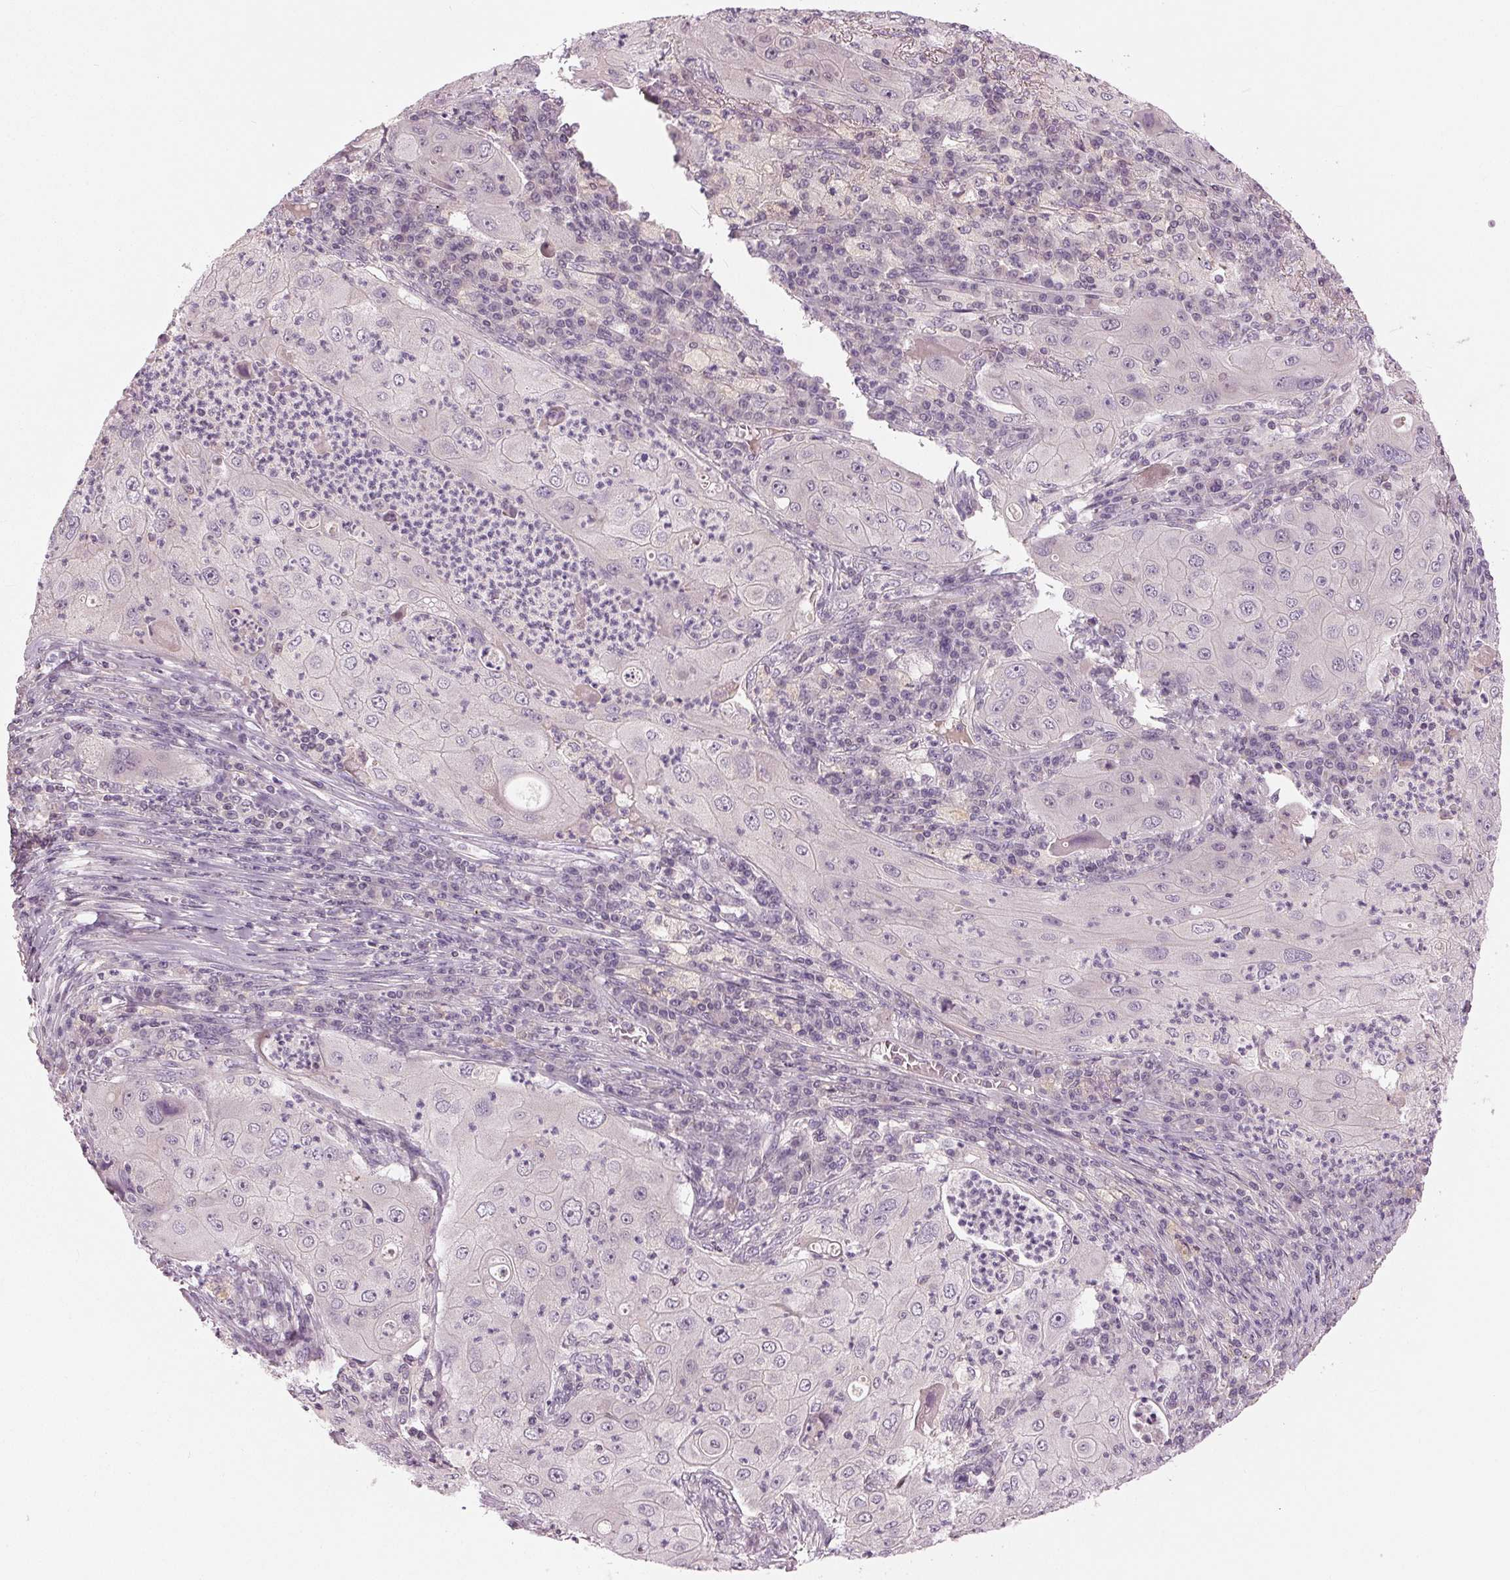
{"staining": {"intensity": "negative", "quantity": "none", "location": "none"}, "tissue": "lung cancer", "cell_type": "Tumor cells", "image_type": "cancer", "snomed": [{"axis": "morphology", "description": "Squamous cell carcinoma, NOS"}, {"axis": "topography", "description": "Lung"}], "caption": "DAB immunohistochemical staining of human squamous cell carcinoma (lung) reveals no significant expression in tumor cells.", "gene": "ZNF605", "patient": {"sex": "female", "age": 59}}